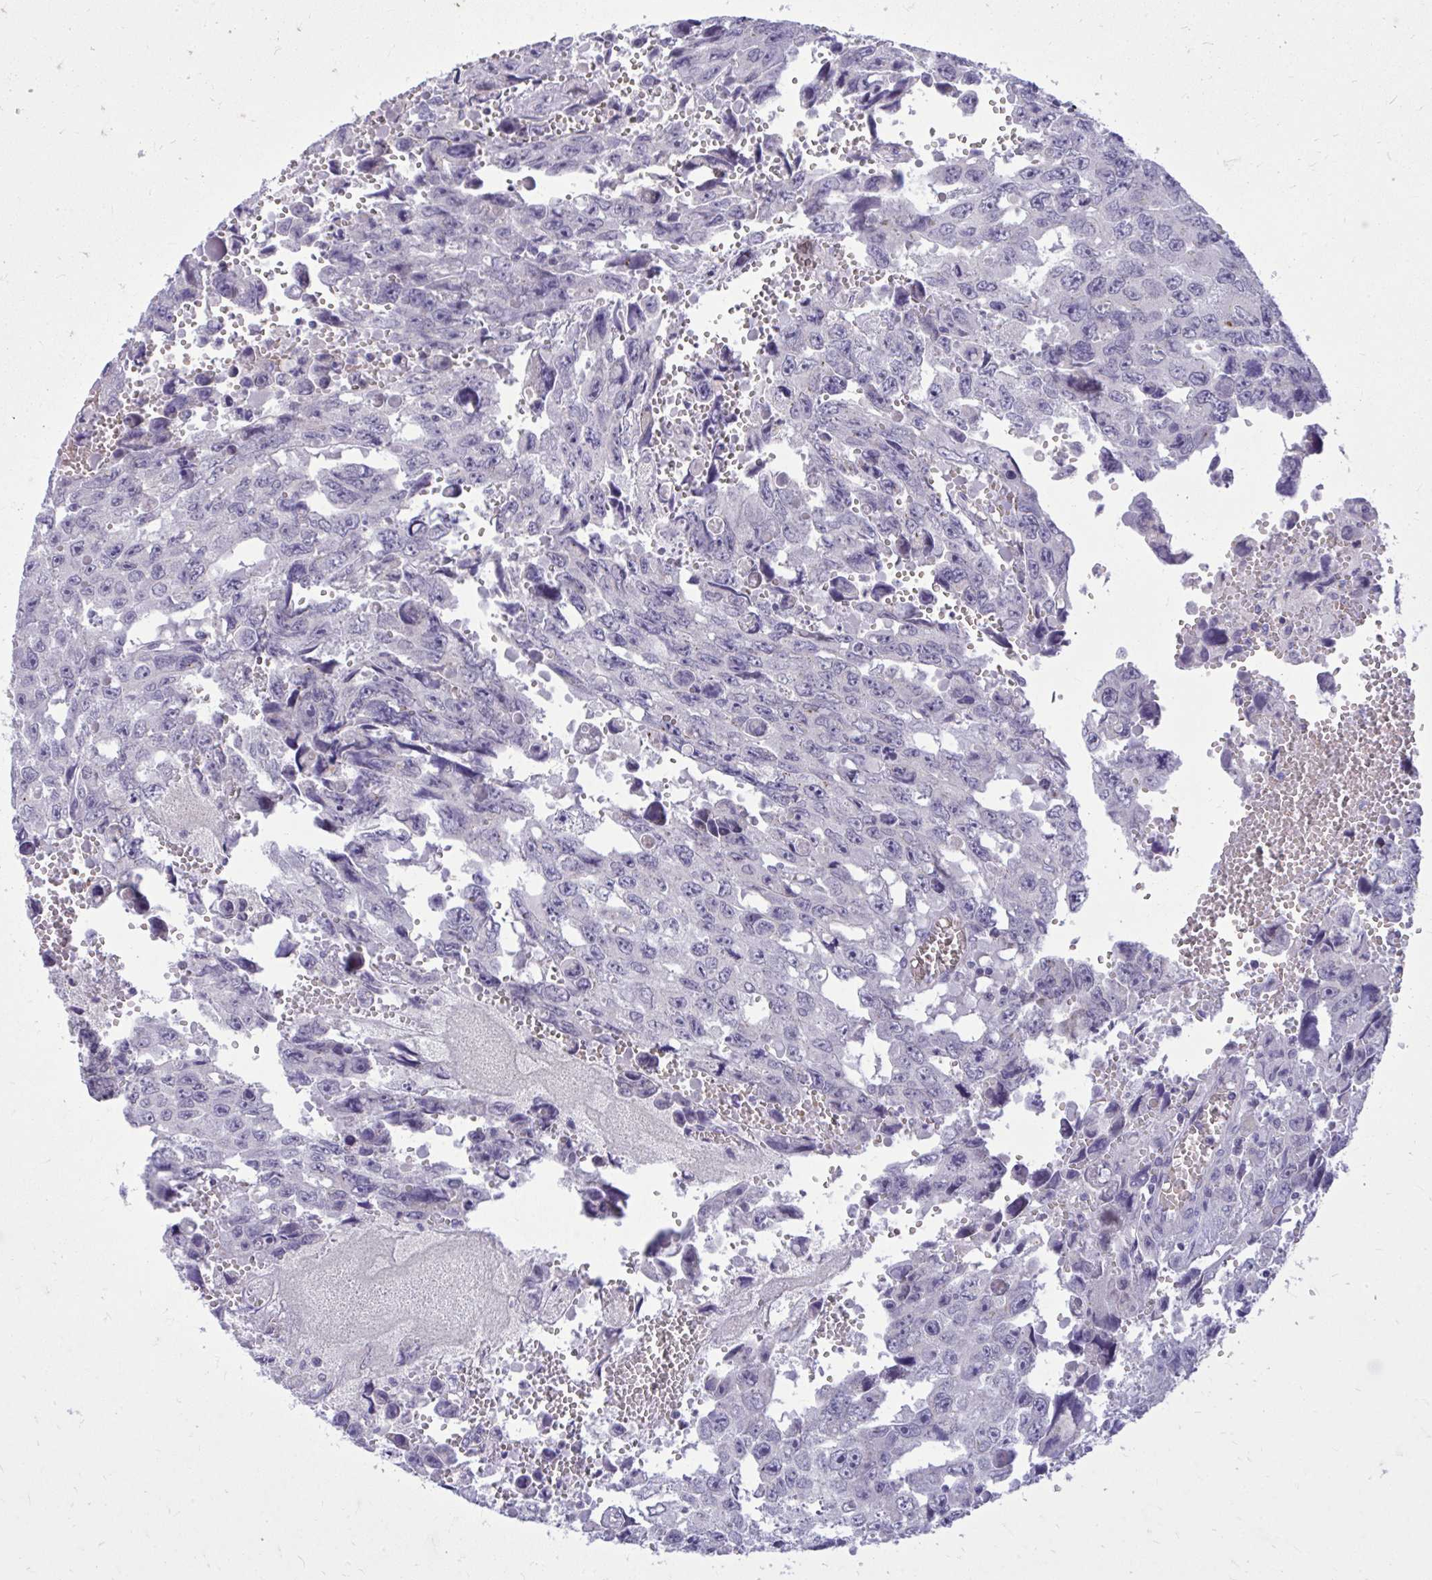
{"staining": {"intensity": "negative", "quantity": "none", "location": "none"}, "tissue": "testis cancer", "cell_type": "Tumor cells", "image_type": "cancer", "snomed": [{"axis": "morphology", "description": "Seminoma, NOS"}, {"axis": "topography", "description": "Testis"}], "caption": "Tumor cells are negative for brown protein staining in testis cancer. Brightfield microscopy of immunohistochemistry (IHC) stained with DAB (brown) and hematoxylin (blue), captured at high magnification.", "gene": "DPY19L1", "patient": {"sex": "male", "age": 26}}